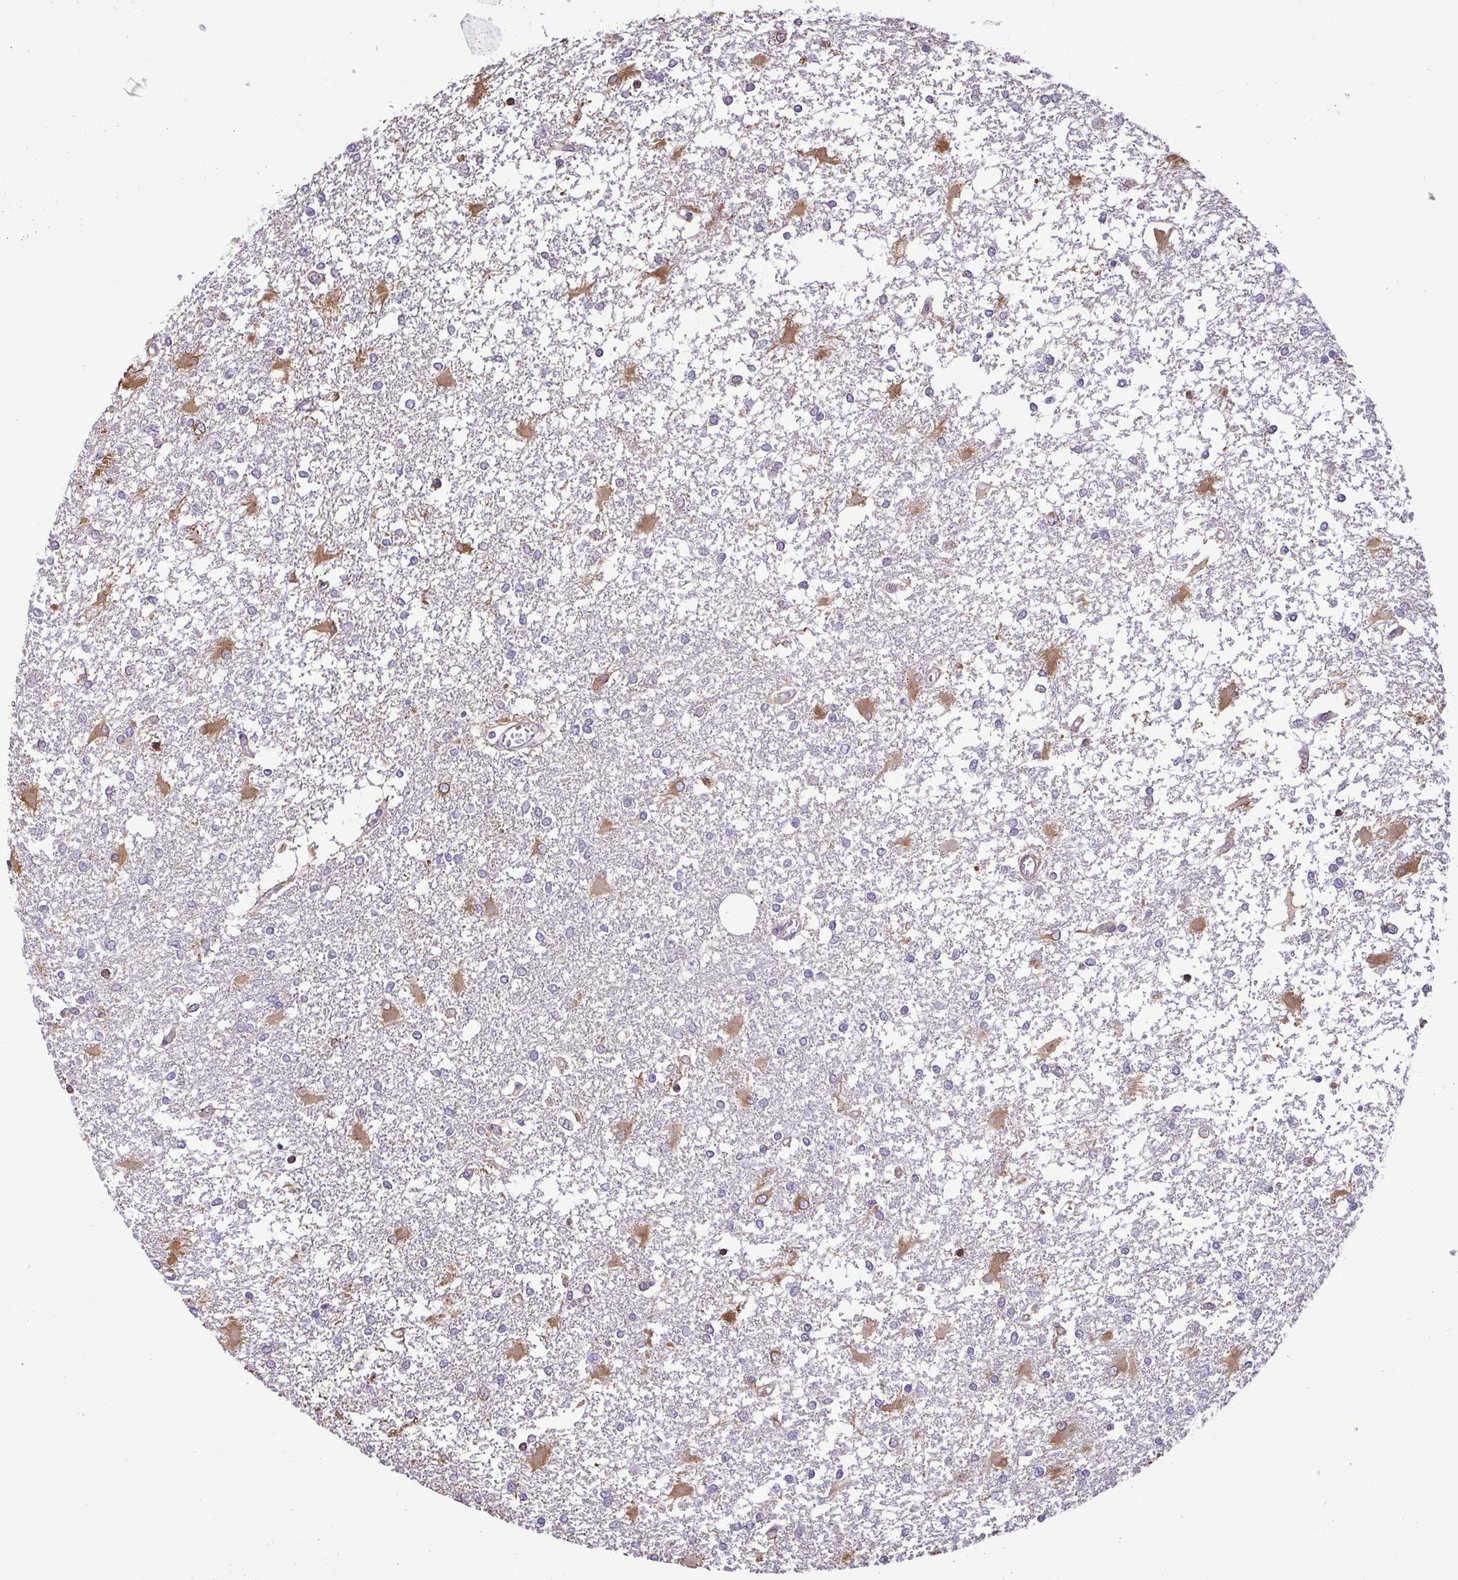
{"staining": {"intensity": "moderate", "quantity": "<25%", "location": "cytoplasmic/membranous"}, "tissue": "glioma", "cell_type": "Tumor cells", "image_type": "cancer", "snomed": [{"axis": "morphology", "description": "Glioma, malignant, High grade"}, {"axis": "topography", "description": "Cerebral cortex"}], "caption": "The immunohistochemical stain shows moderate cytoplasmic/membranous positivity in tumor cells of malignant high-grade glioma tissue.", "gene": "MYL10", "patient": {"sex": "male", "age": 79}}